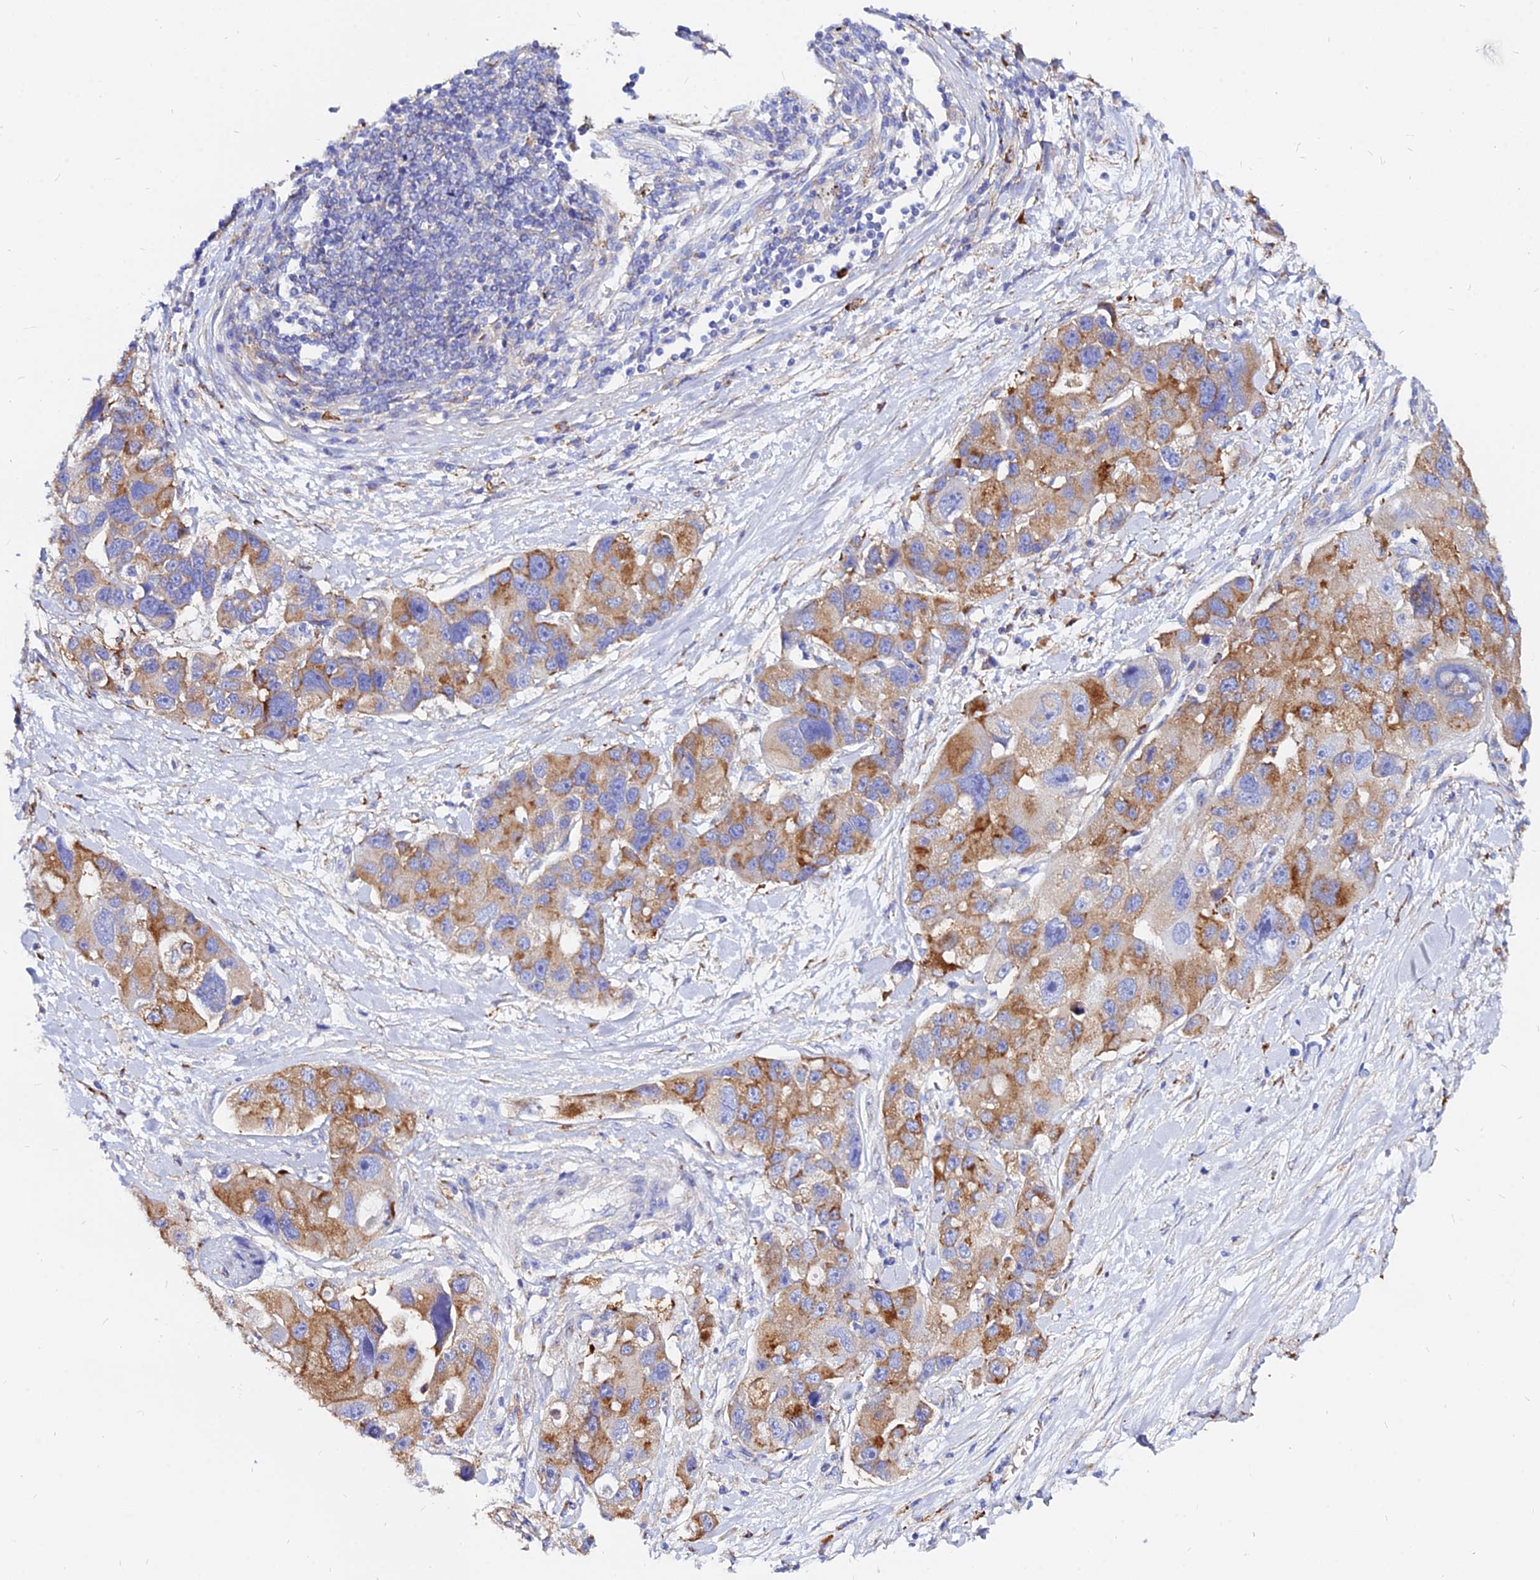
{"staining": {"intensity": "strong", "quantity": "25%-75%", "location": "cytoplasmic/membranous"}, "tissue": "lung cancer", "cell_type": "Tumor cells", "image_type": "cancer", "snomed": [{"axis": "morphology", "description": "Adenocarcinoma, NOS"}, {"axis": "topography", "description": "Lung"}], "caption": "A high amount of strong cytoplasmic/membranous expression is seen in approximately 25%-75% of tumor cells in adenocarcinoma (lung) tissue.", "gene": "AGTRAP", "patient": {"sex": "female", "age": 54}}